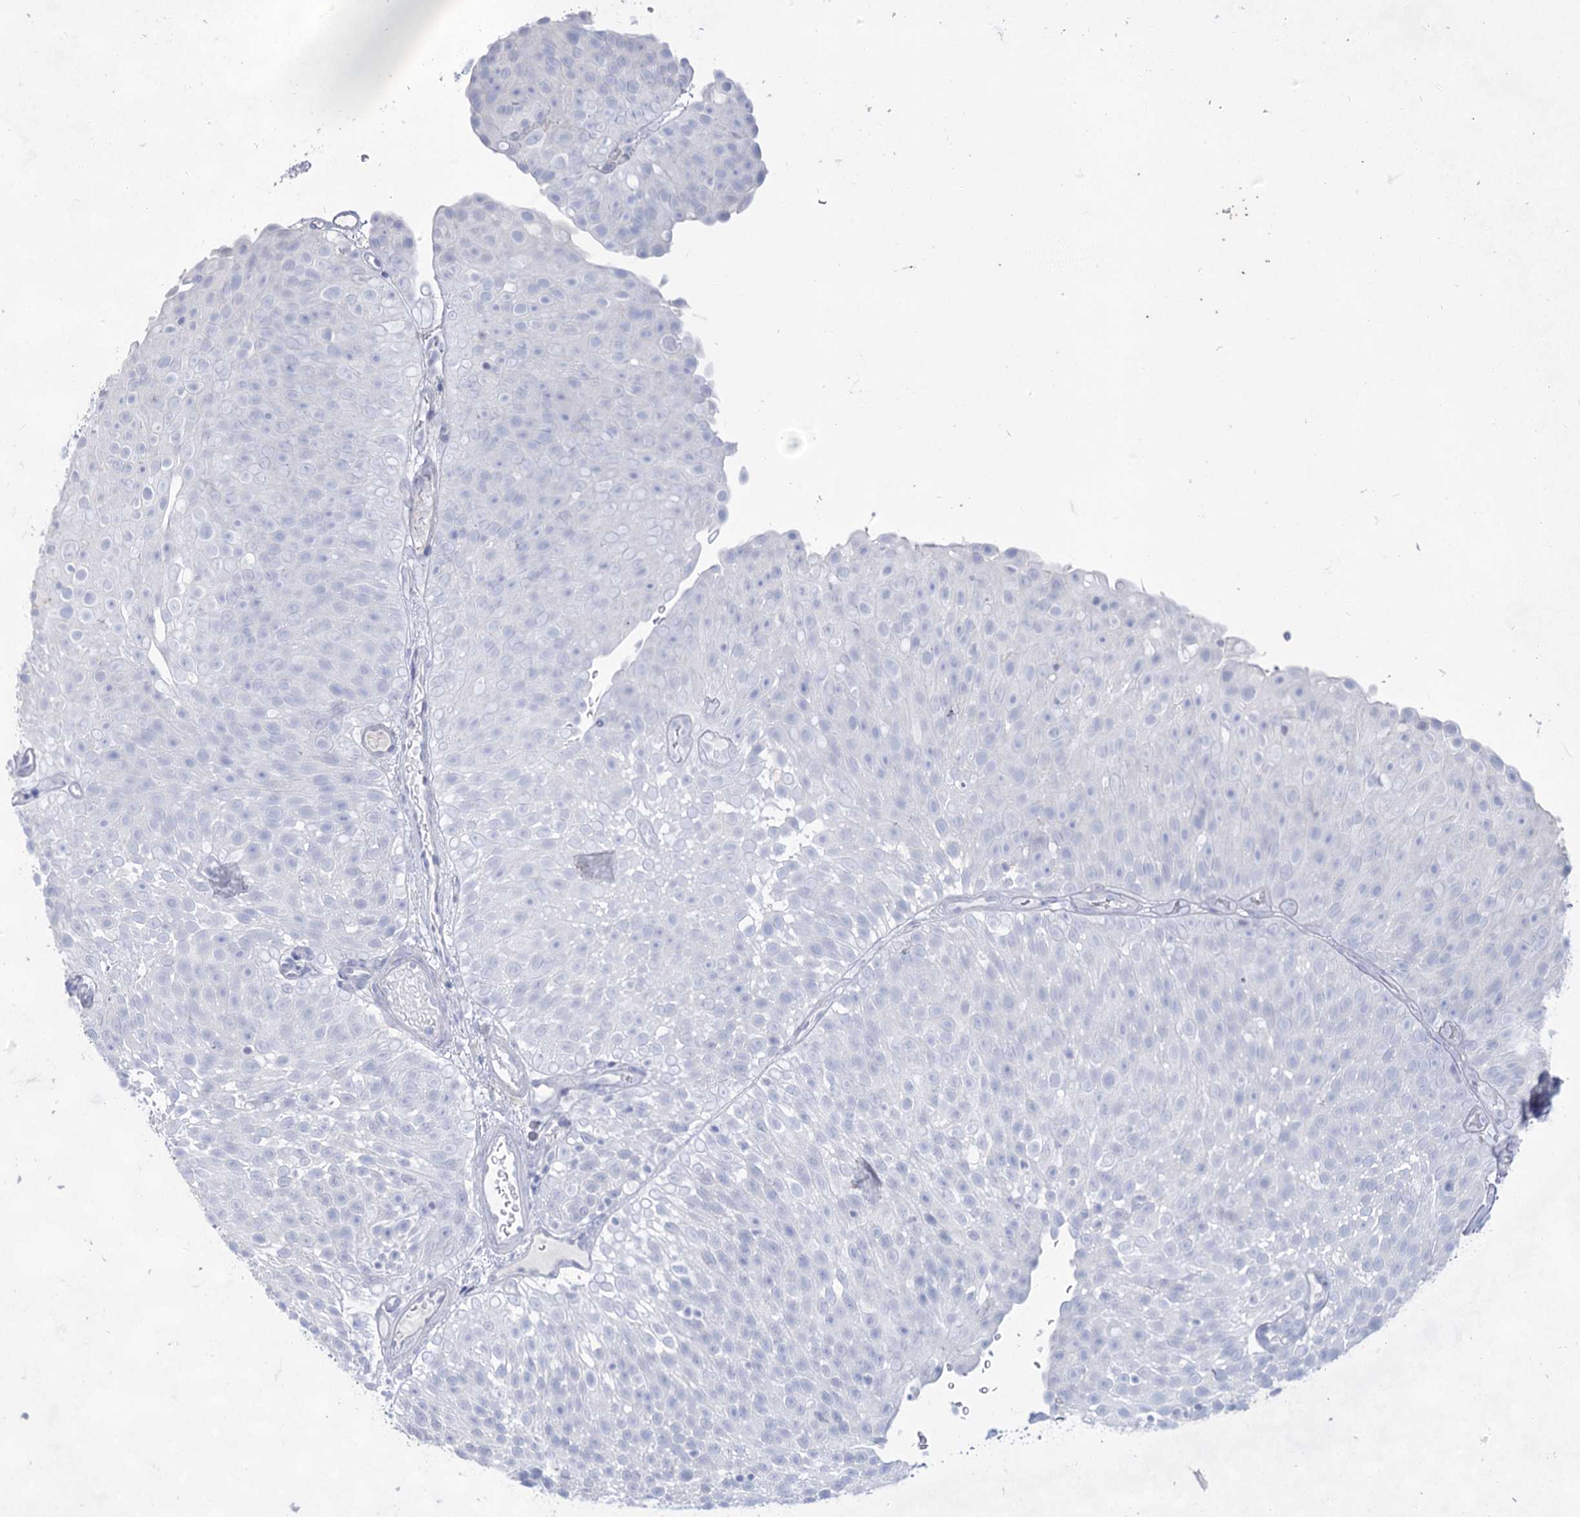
{"staining": {"intensity": "negative", "quantity": "none", "location": "none"}, "tissue": "urothelial cancer", "cell_type": "Tumor cells", "image_type": "cancer", "snomed": [{"axis": "morphology", "description": "Urothelial carcinoma, Low grade"}, {"axis": "topography", "description": "Urinary bladder"}], "caption": "An image of human low-grade urothelial carcinoma is negative for staining in tumor cells. The staining is performed using DAB brown chromogen with nuclei counter-stained in using hematoxylin.", "gene": "ACRV1", "patient": {"sex": "male", "age": 78}}